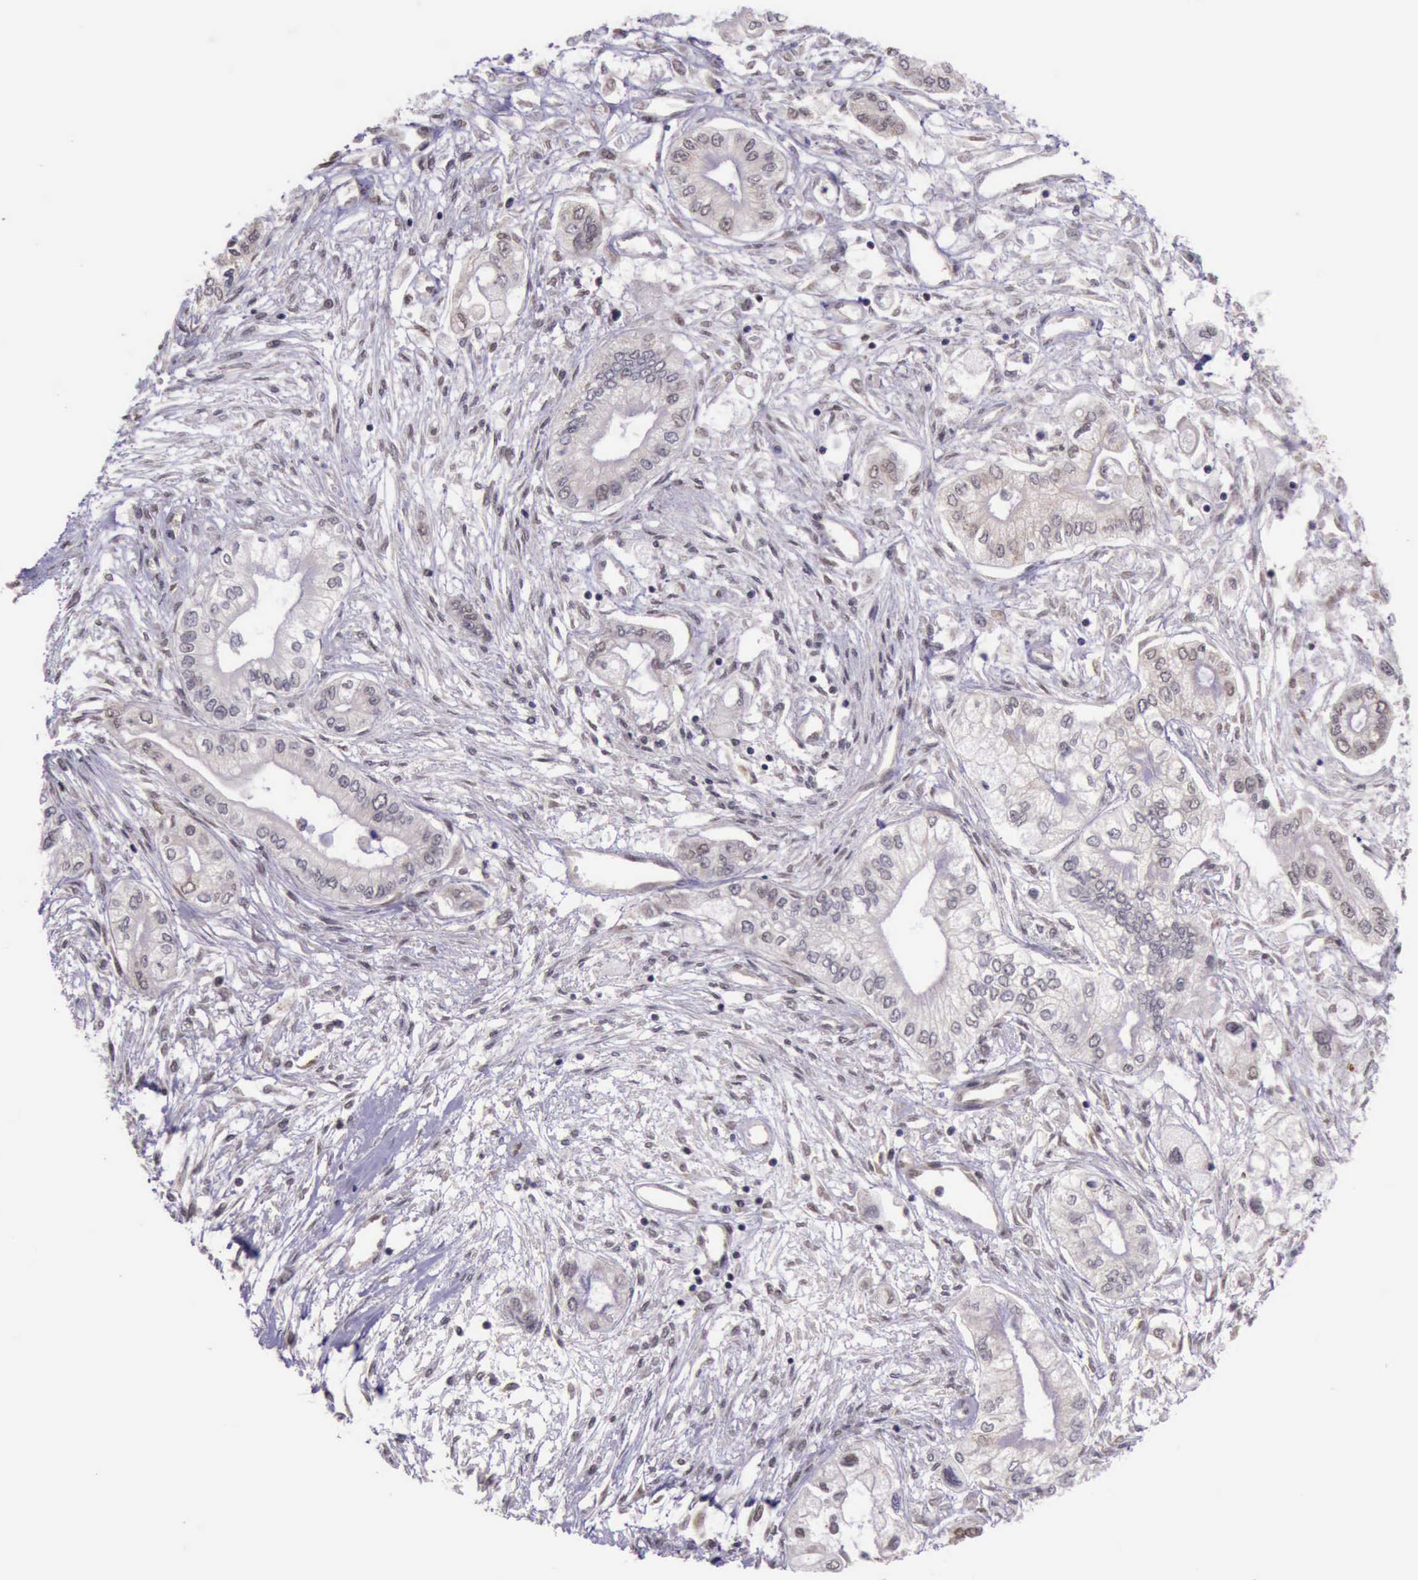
{"staining": {"intensity": "weak", "quantity": ">75%", "location": "nuclear"}, "tissue": "pancreatic cancer", "cell_type": "Tumor cells", "image_type": "cancer", "snomed": [{"axis": "morphology", "description": "Adenocarcinoma, NOS"}, {"axis": "topography", "description": "Pancreas"}], "caption": "Brown immunohistochemical staining in adenocarcinoma (pancreatic) demonstrates weak nuclear staining in about >75% of tumor cells.", "gene": "PRPF39", "patient": {"sex": "male", "age": 79}}